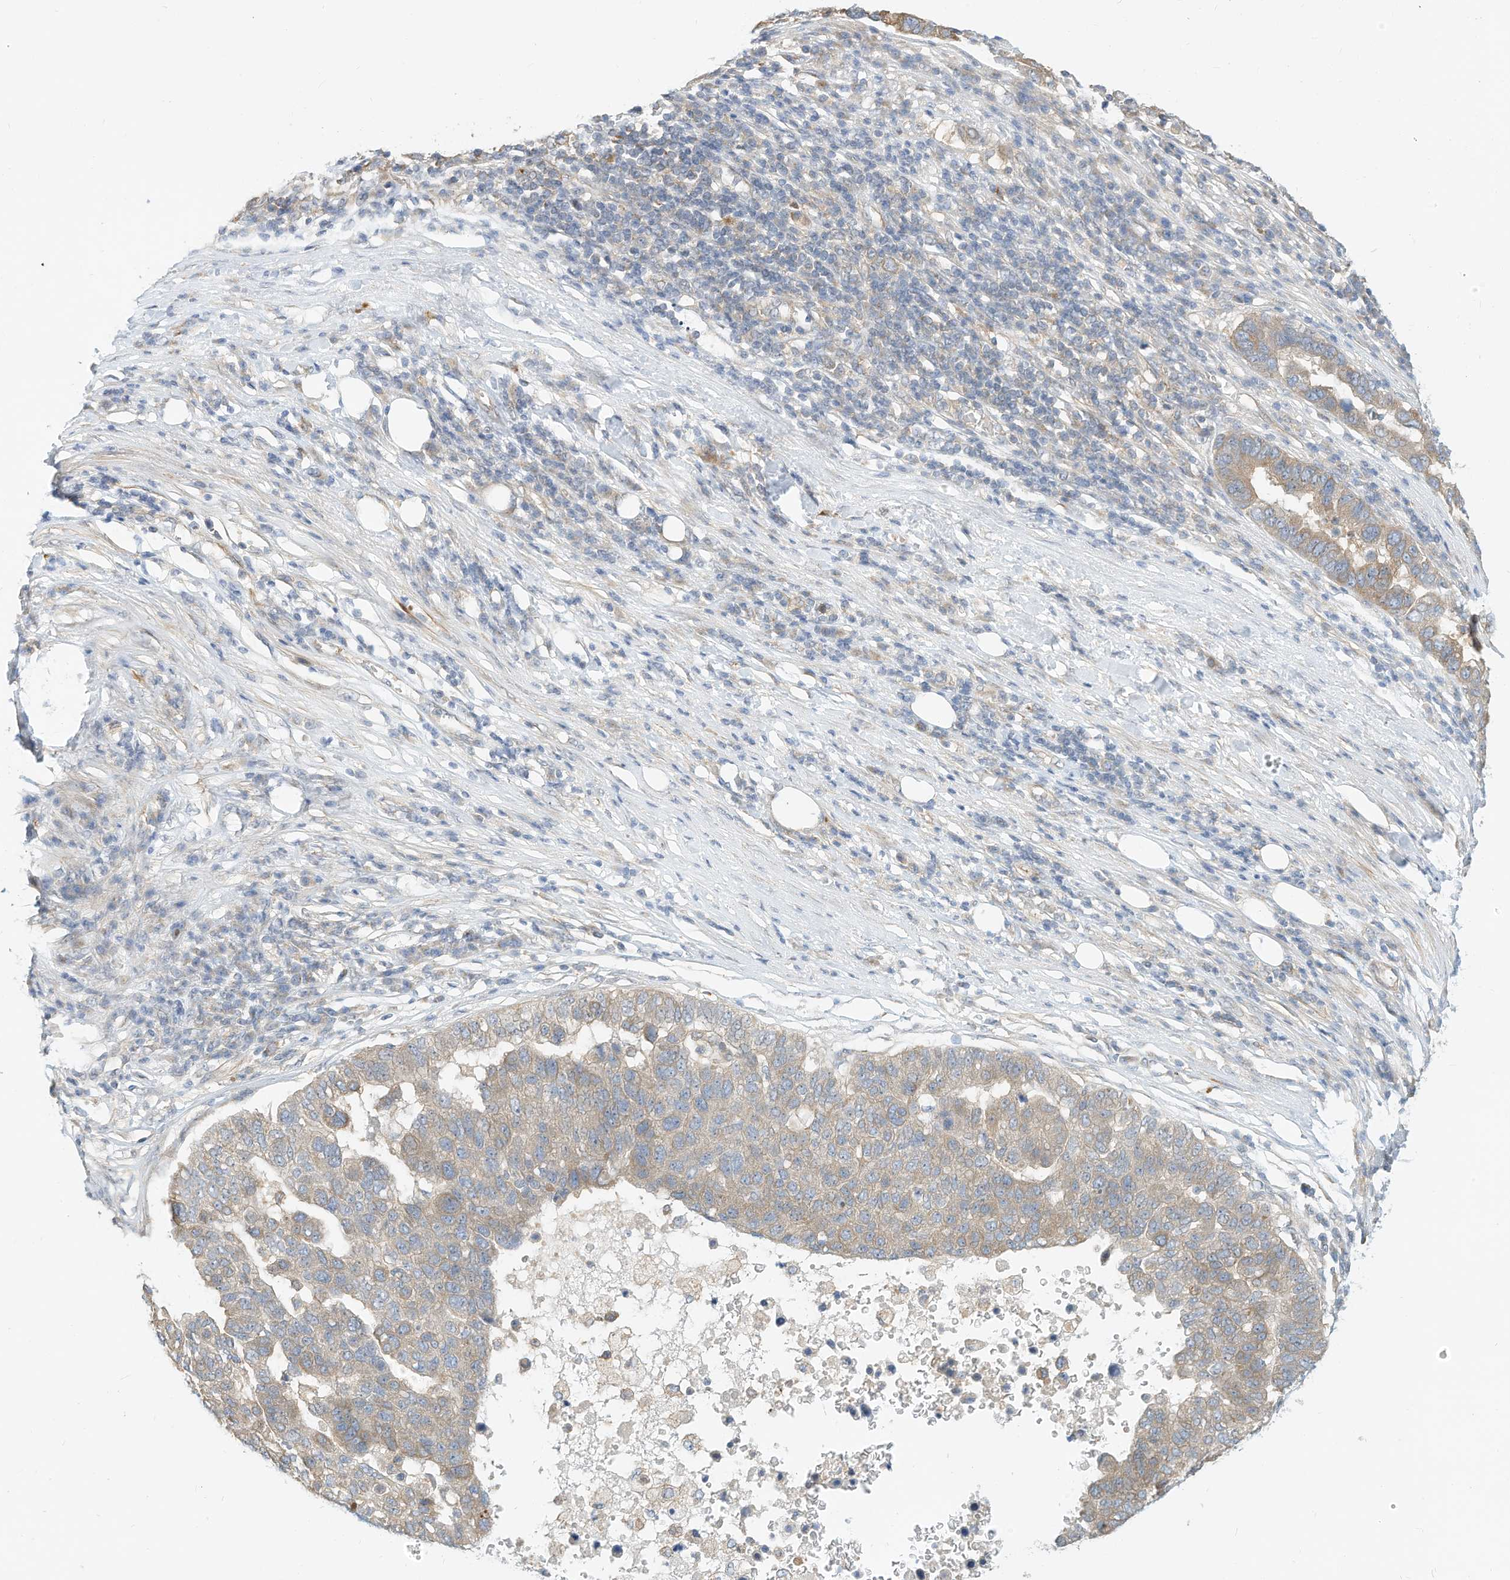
{"staining": {"intensity": "weak", "quantity": "<25%", "location": "cytoplasmic/membranous"}, "tissue": "pancreatic cancer", "cell_type": "Tumor cells", "image_type": "cancer", "snomed": [{"axis": "morphology", "description": "Adenocarcinoma, NOS"}, {"axis": "topography", "description": "Pancreas"}], "caption": "Immunohistochemistry of pancreatic cancer shows no positivity in tumor cells.", "gene": "OFD1", "patient": {"sex": "female", "age": 61}}